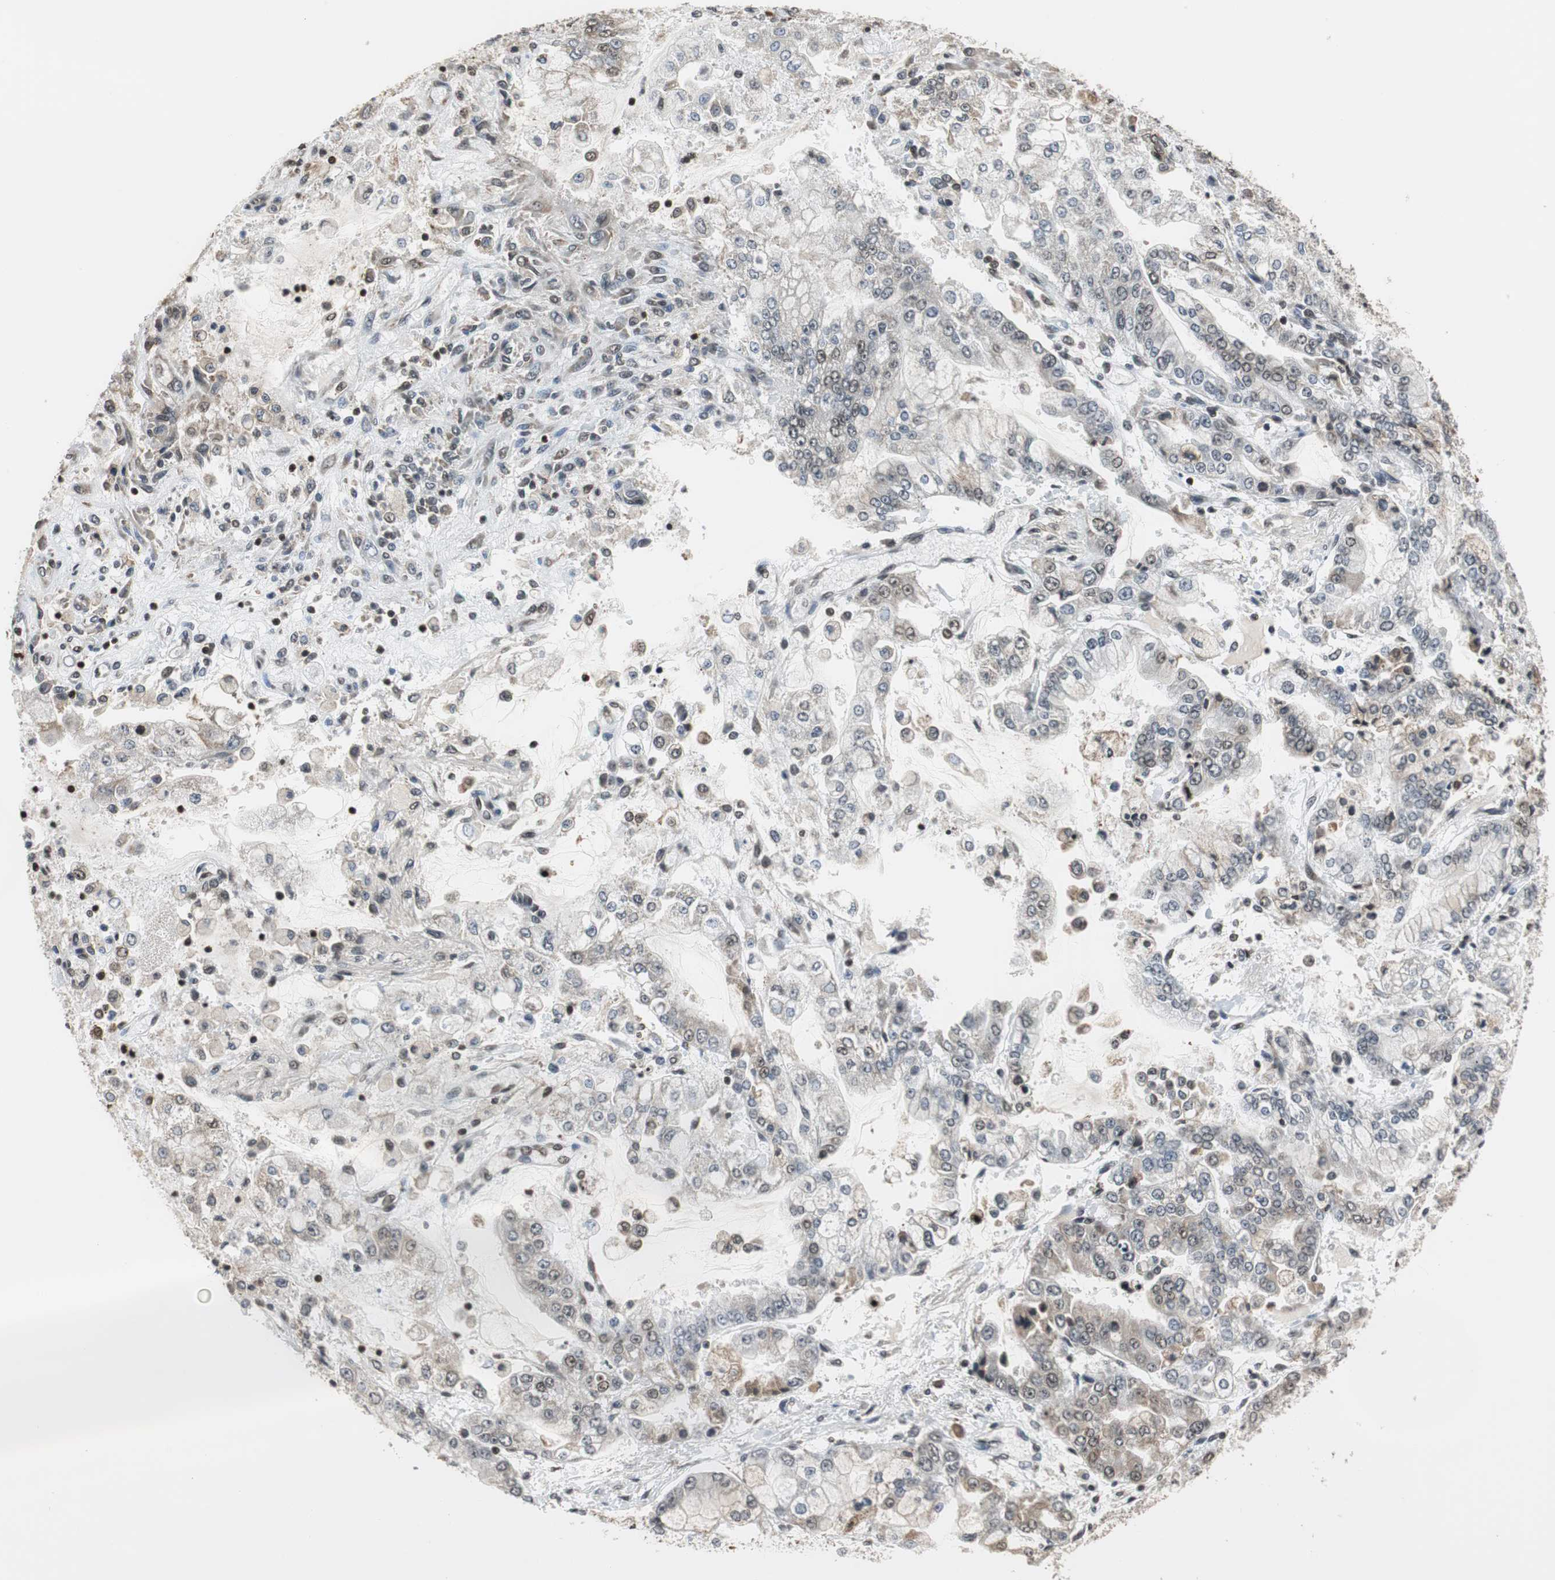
{"staining": {"intensity": "weak", "quantity": "25%-75%", "location": "cytoplasmic/membranous,nuclear"}, "tissue": "stomach cancer", "cell_type": "Tumor cells", "image_type": "cancer", "snomed": [{"axis": "morphology", "description": "Adenocarcinoma, NOS"}, {"axis": "topography", "description": "Stomach"}], "caption": "Stomach cancer stained with DAB IHC shows low levels of weak cytoplasmic/membranous and nuclear staining in about 25%-75% of tumor cells.", "gene": "REST", "patient": {"sex": "male", "age": 76}}